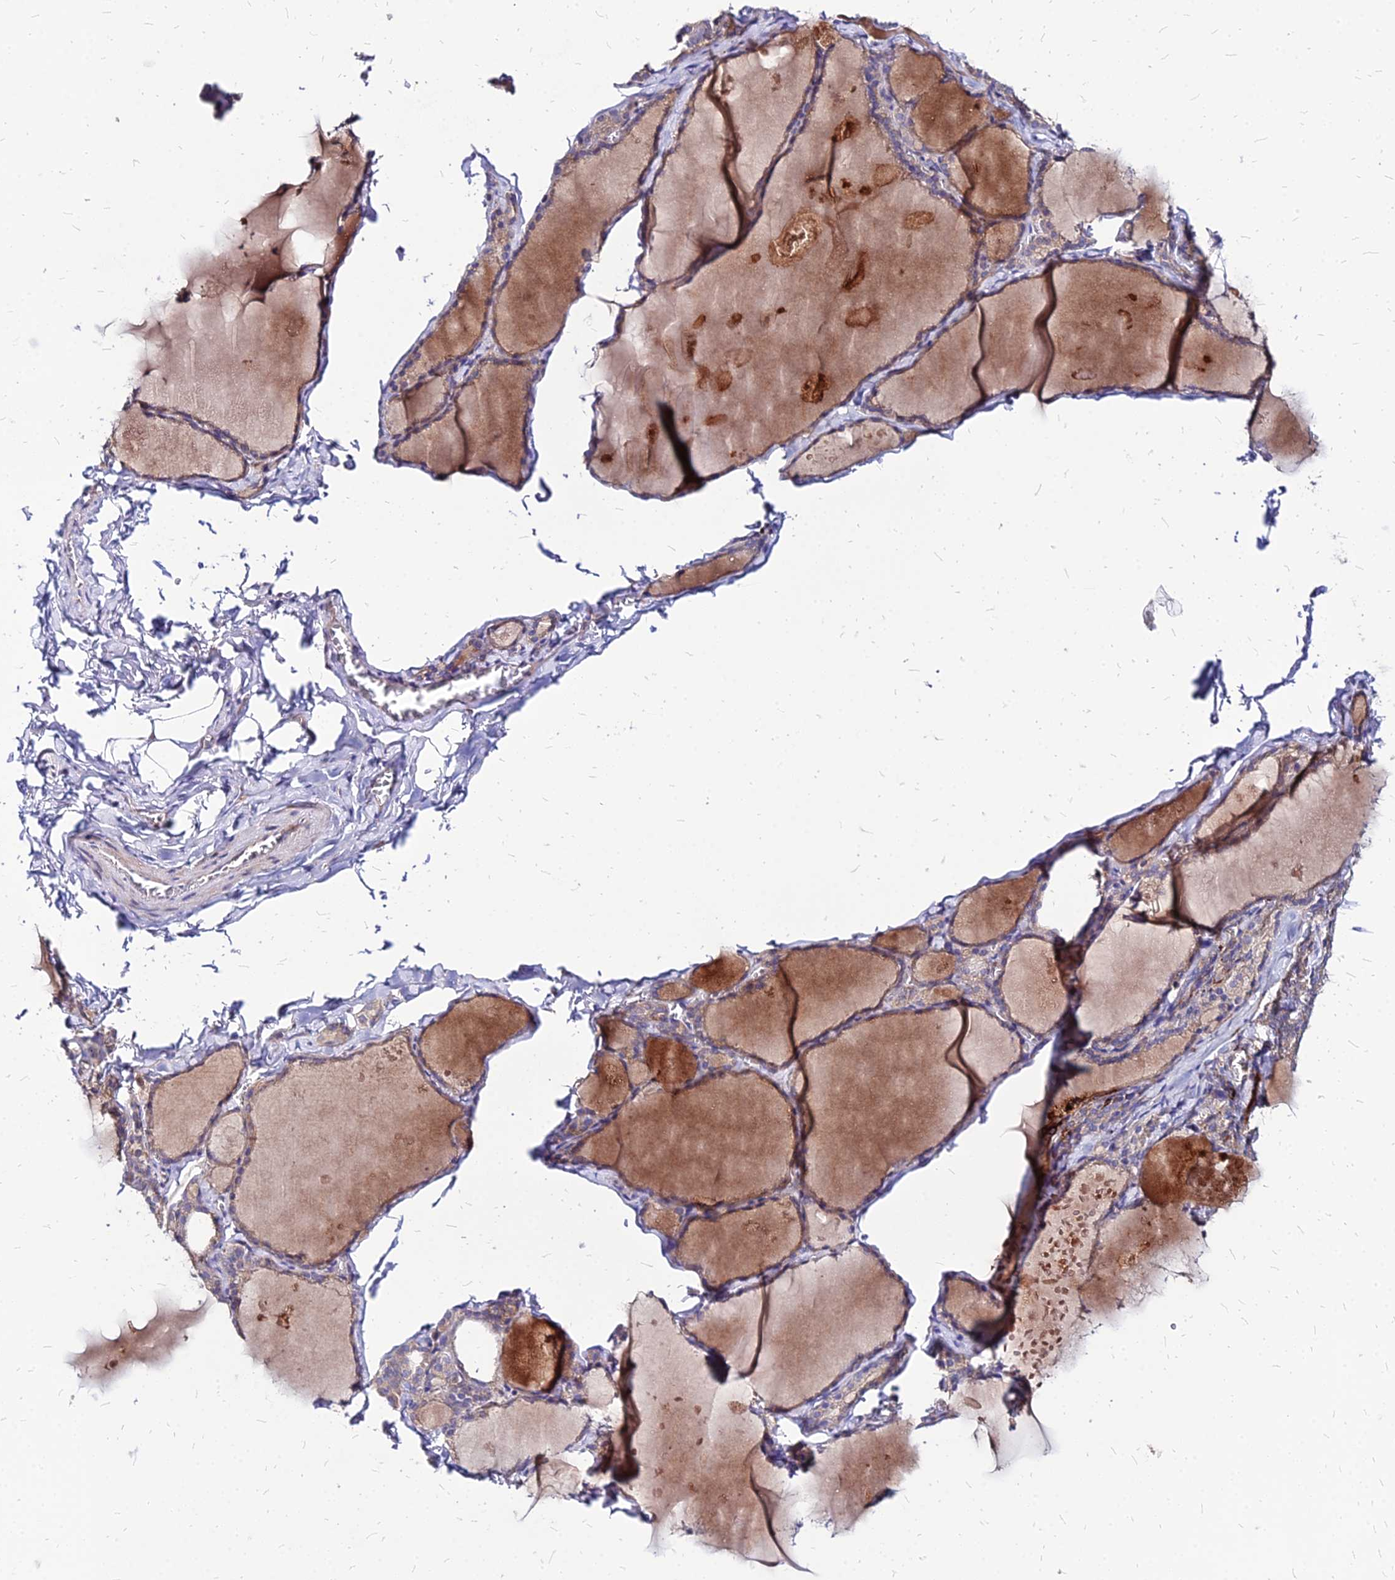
{"staining": {"intensity": "weak", "quantity": "25%-75%", "location": "cytoplasmic/membranous"}, "tissue": "thyroid gland", "cell_type": "Glandular cells", "image_type": "normal", "snomed": [{"axis": "morphology", "description": "Normal tissue, NOS"}, {"axis": "topography", "description": "Thyroid gland"}], "caption": "Weak cytoplasmic/membranous protein expression is seen in approximately 25%-75% of glandular cells in thyroid gland. Using DAB (brown) and hematoxylin (blue) stains, captured at high magnification using brightfield microscopy.", "gene": "COMMD10", "patient": {"sex": "male", "age": 56}}